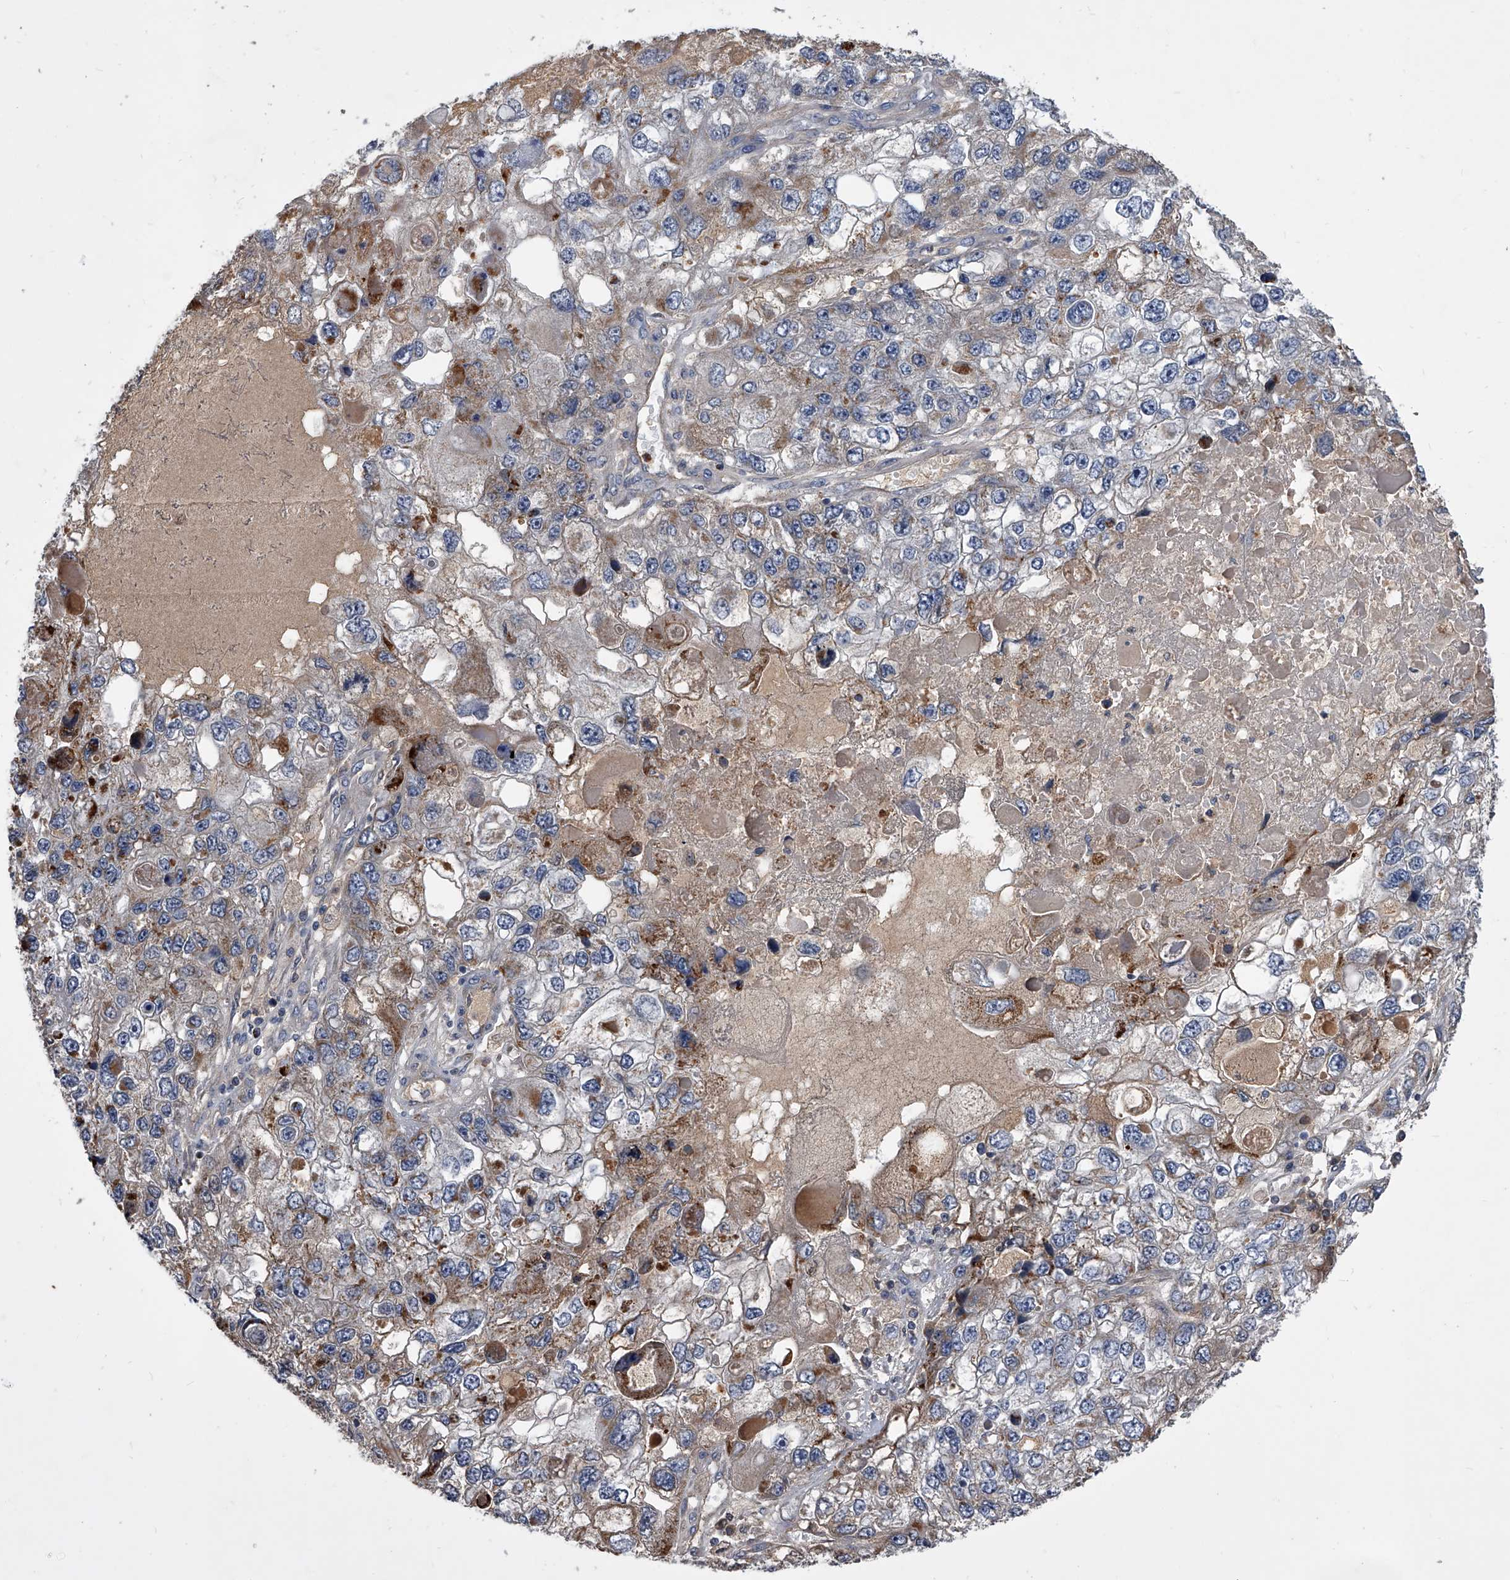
{"staining": {"intensity": "moderate", "quantity": "25%-75%", "location": "cytoplasmic/membranous"}, "tissue": "endometrial cancer", "cell_type": "Tumor cells", "image_type": "cancer", "snomed": [{"axis": "morphology", "description": "Adenocarcinoma, NOS"}, {"axis": "topography", "description": "Endometrium"}], "caption": "Endometrial cancer was stained to show a protein in brown. There is medium levels of moderate cytoplasmic/membranous expression in about 25%-75% of tumor cells.", "gene": "NRP1", "patient": {"sex": "female", "age": 49}}